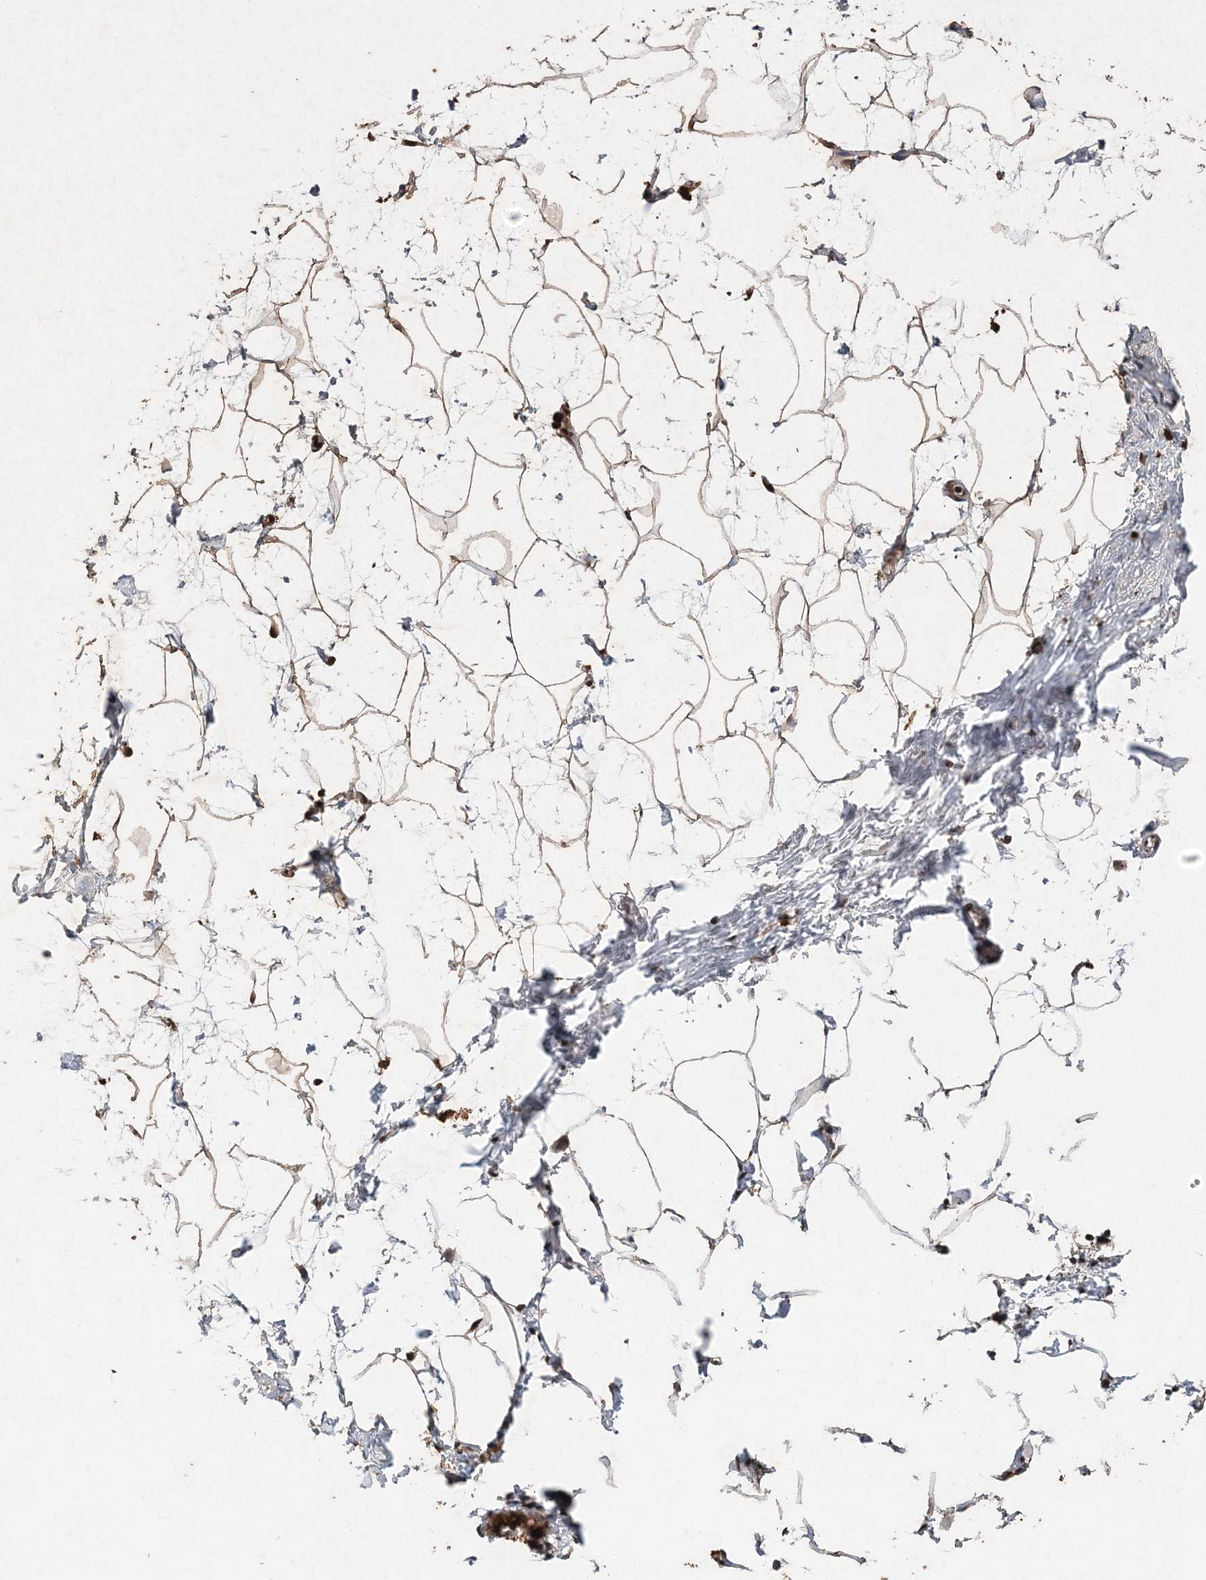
{"staining": {"intensity": "moderate", "quantity": ">75%", "location": "cytoplasmic/membranous"}, "tissue": "breast", "cell_type": "Adipocytes", "image_type": "normal", "snomed": [{"axis": "morphology", "description": "Normal tissue, NOS"}, {"axis": "morphology", "description": "Lobular carcinoma"}, {"axis": "topography", "description": "Breast"}], "caption": "Immunohistochemical staining of normal human breast demonstrates >75% levels of moderate cytoplasmic/membranous protein staining in about >75% of adipocytes.", "gene": "RAB14", "patient": {"sex": "female", "age": 62}}